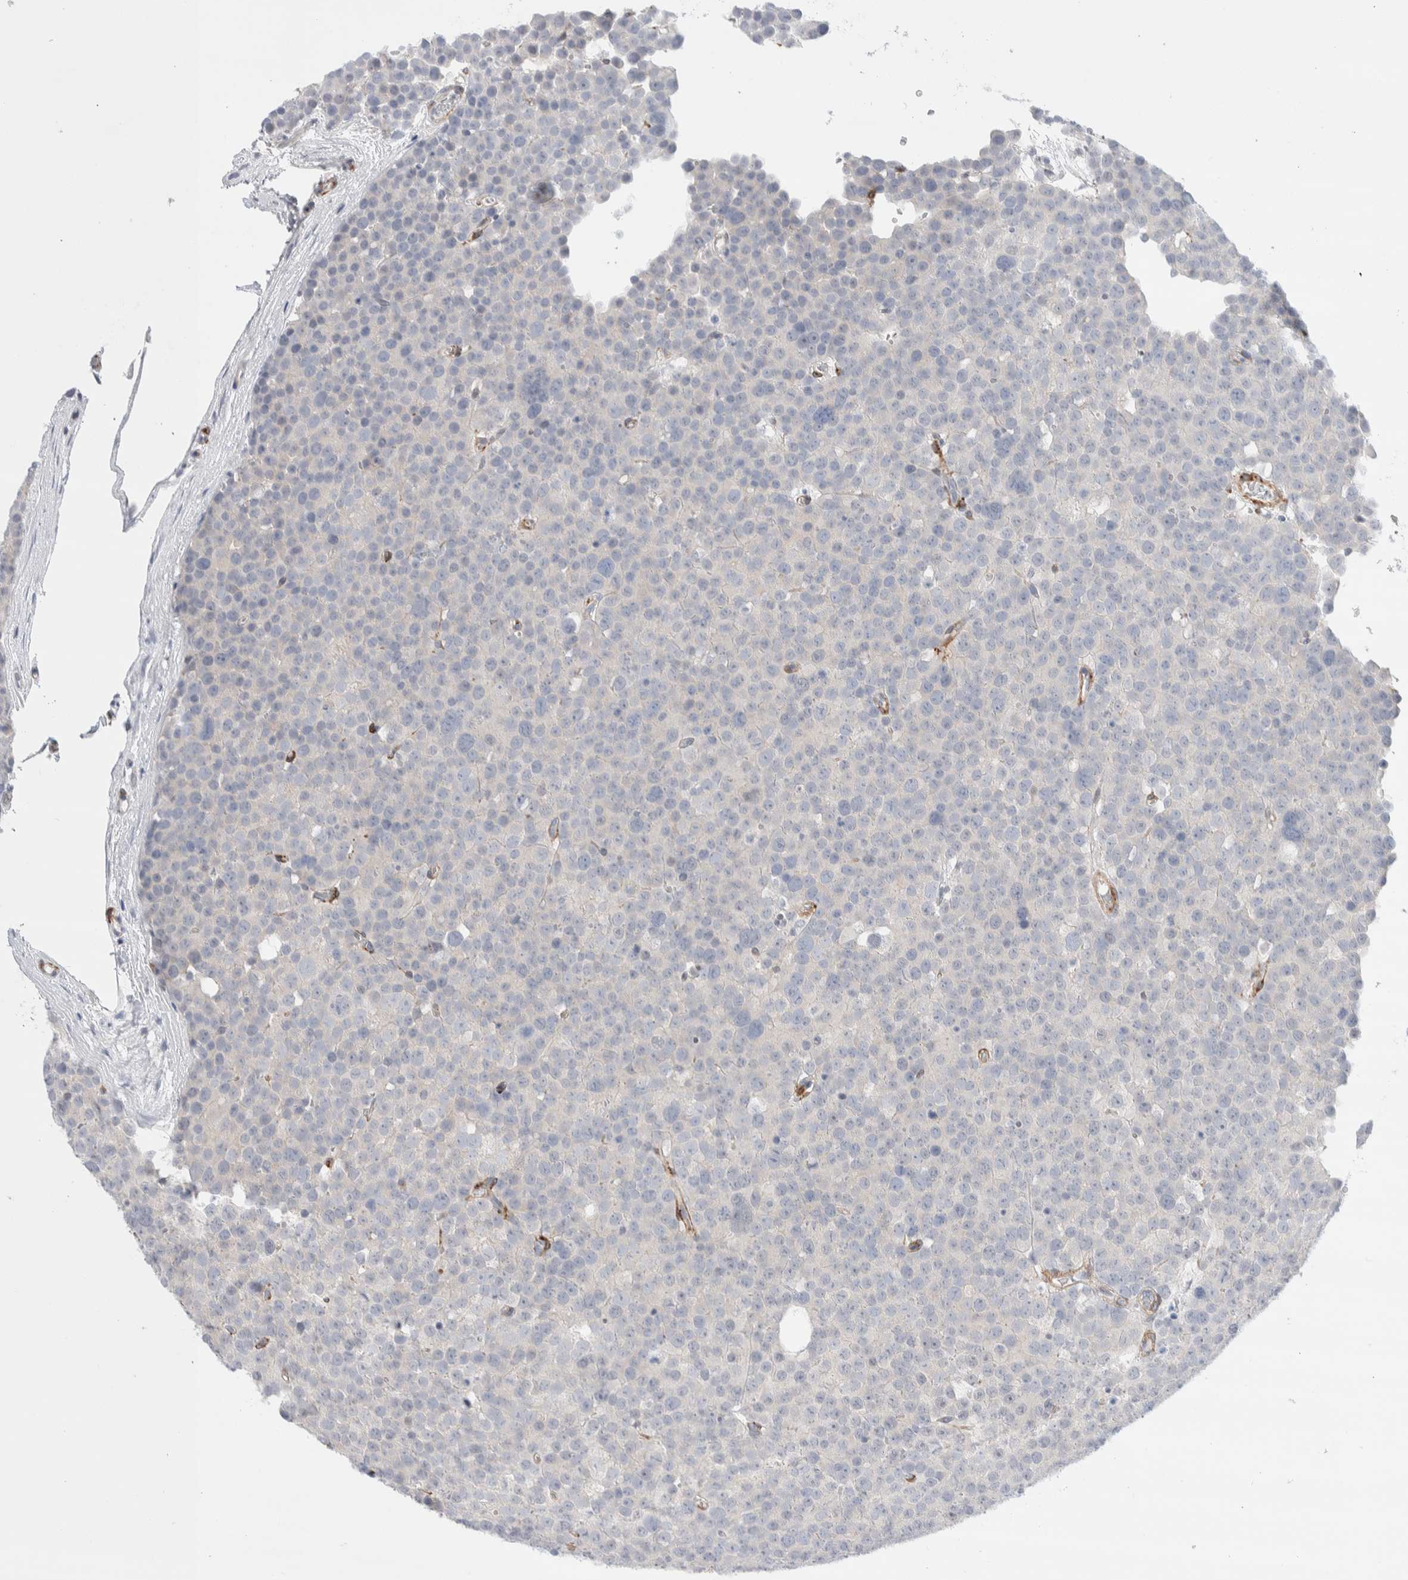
{"staining": {"intensity": "negative", "quantity": "none", "location": "none"}, "tissue": "testis cancer", "cell_type": "Tumor cells", "image_type": "cancer", "snomed": [{"axis": "morphology", "description": "Seminoma, NOS"}, {"axis": "topography", "description": "Testis"}], "caption": "Tumor cells are negative for brown protein staining in seminoma (testis).", "gene": "SEPTIN4", "patient": {"sex": "male", "age": 71}}